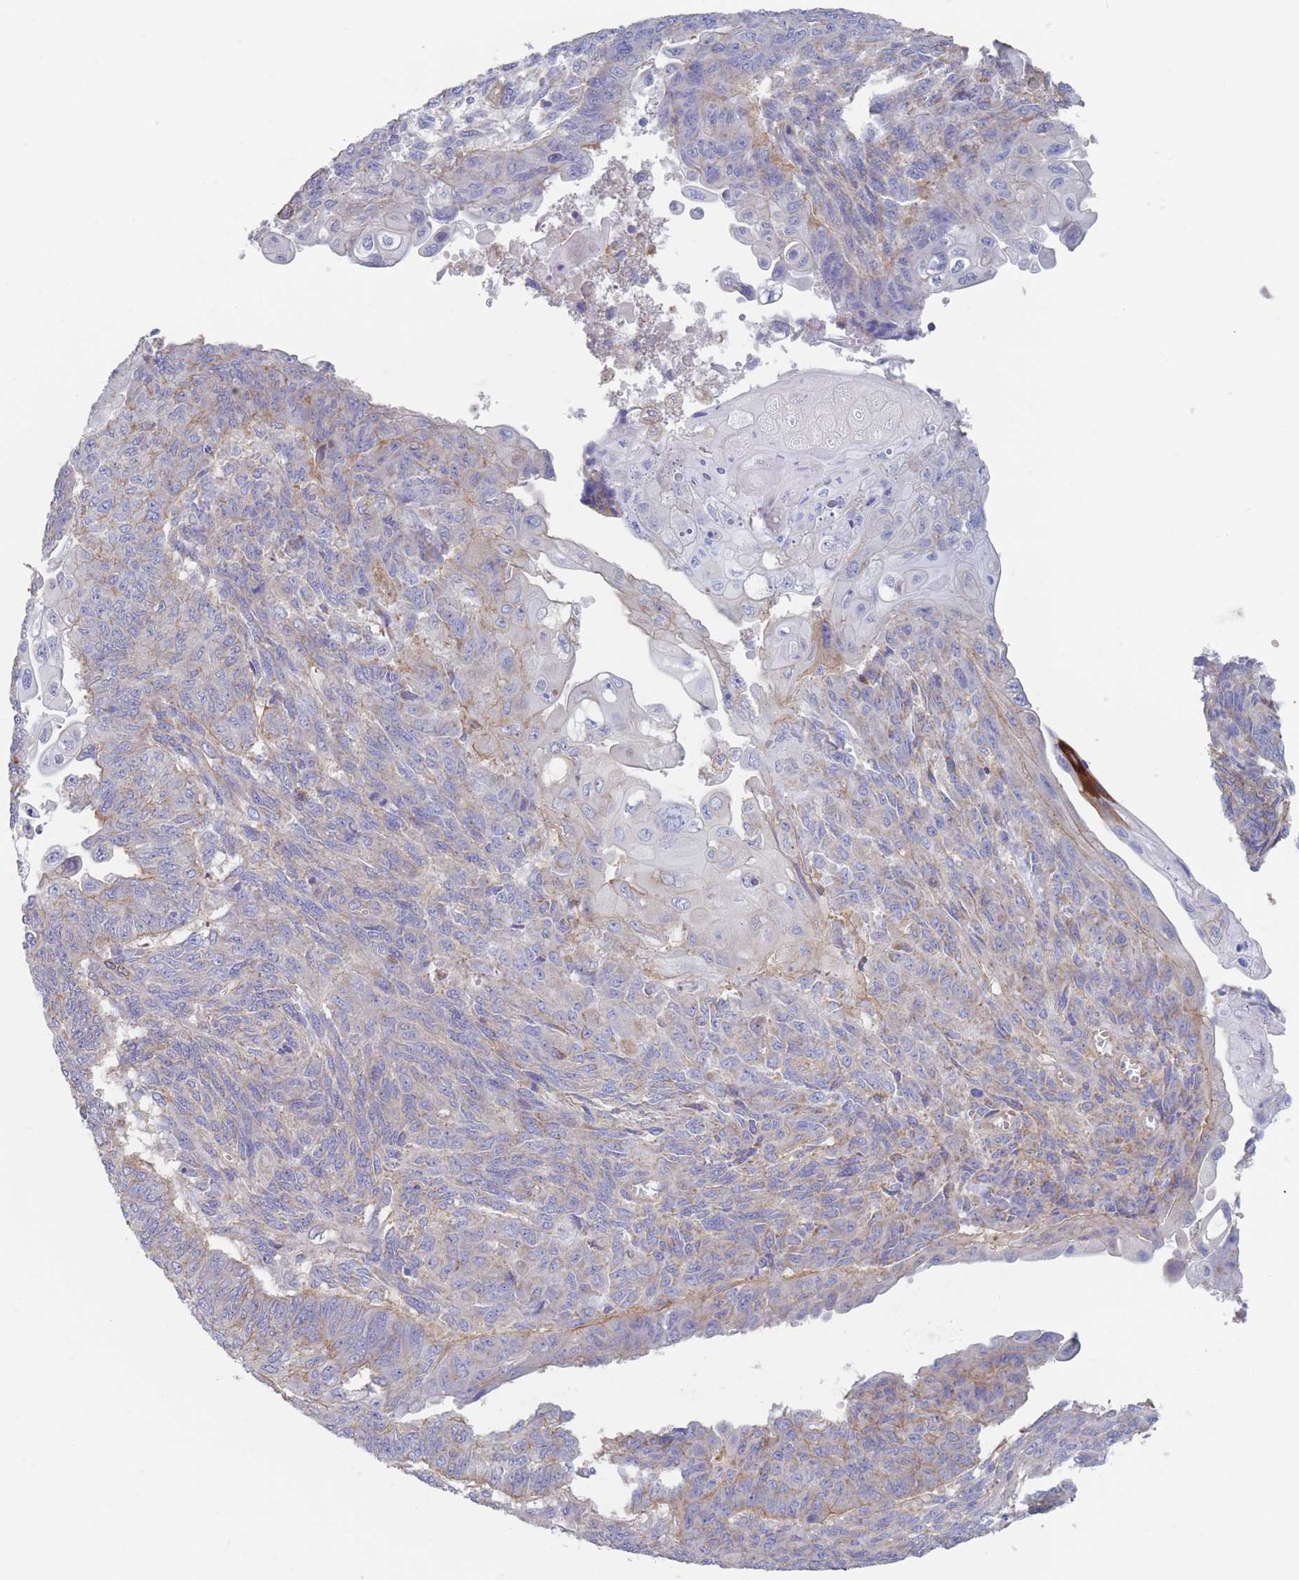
{"staining": {"intensity": "negative", "quantity": "none", "location": "none"}, "tissue": "endometrial cancer", "cell_type": "Tumor cells", "image_type": "cancer", "snomed": [{"axis": "morphology", "description": "Adenocarcinoma, NOS"}, {"axis": "topography", "description": "Endometrium"}], "caption": "Protein analysis of adenocarcinoma (endometrial) shows no significant expression in tumor cells. The staining is performed using DAB (3,3'-diaminobenzidine) brown chromogen with nuclei counter-stained in using hematoxylin.", "gene": "ADH1A", "patient": {"sex": "female", "age": 32}}